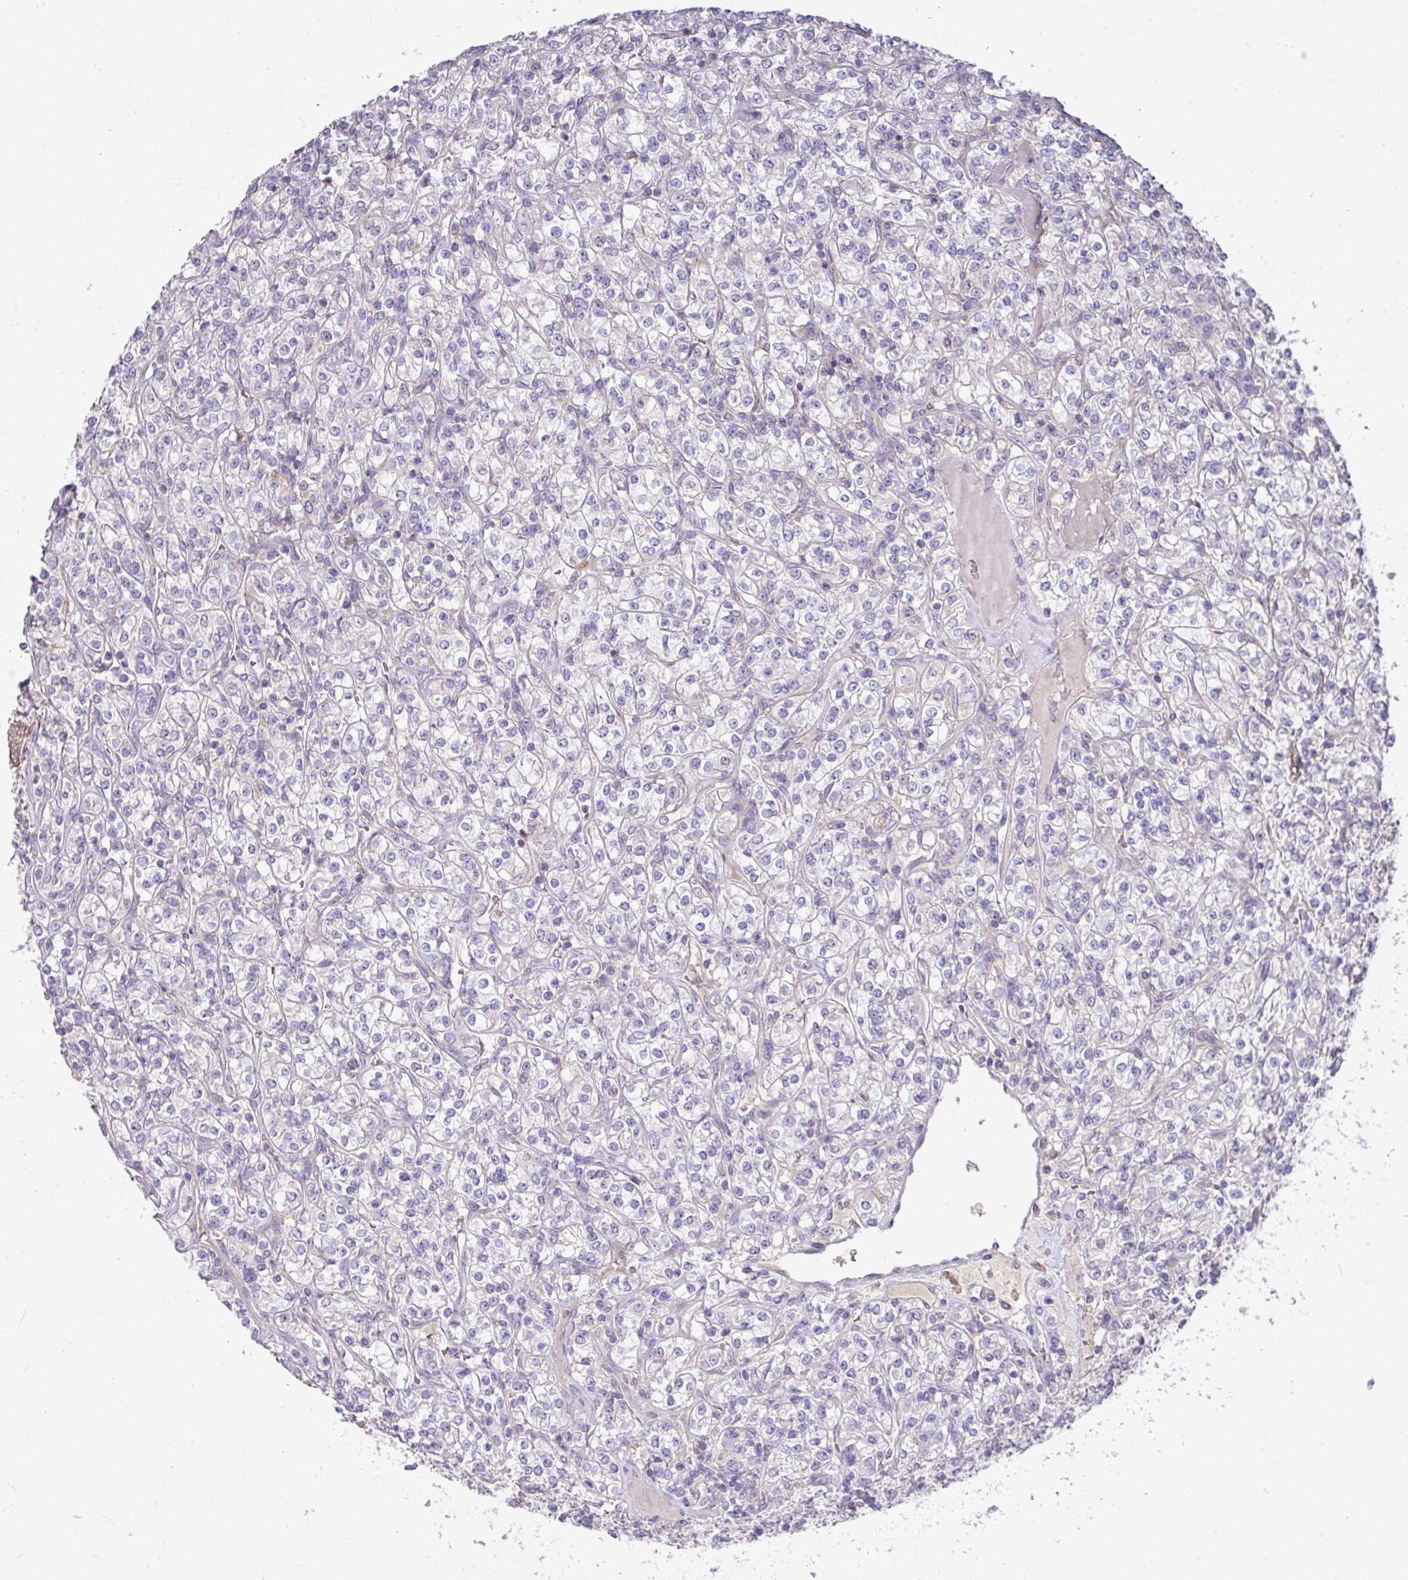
{"staining": {"intensity": "negative", "quantity": "none", "location": "none"}, "tissue": "renal cancer", "cell_type": "Tumor cells", "image_type": "cancer", "snomed": [{"axis": "morphology", "description": "Adenocarcinoma, NOS"}, {"axis": "topography", "description": "Kidney"}], "caption": "High magnification brightfield microscopy of adenocarcinoma (renal) stained with DAB (3,3'-diaminobenzidine) (brown) and counterstained with hematoxylin (blue): tumor cells show no significant positivity. Brightfield microscopy of immunohistochemistry stained with DAB (3,3'-diaminobenzidine) (brown) and hematoxylin (blue), captured at high magnification.", "gene": "GCNT7", "patient": {"sex": "male", "age": 77}}